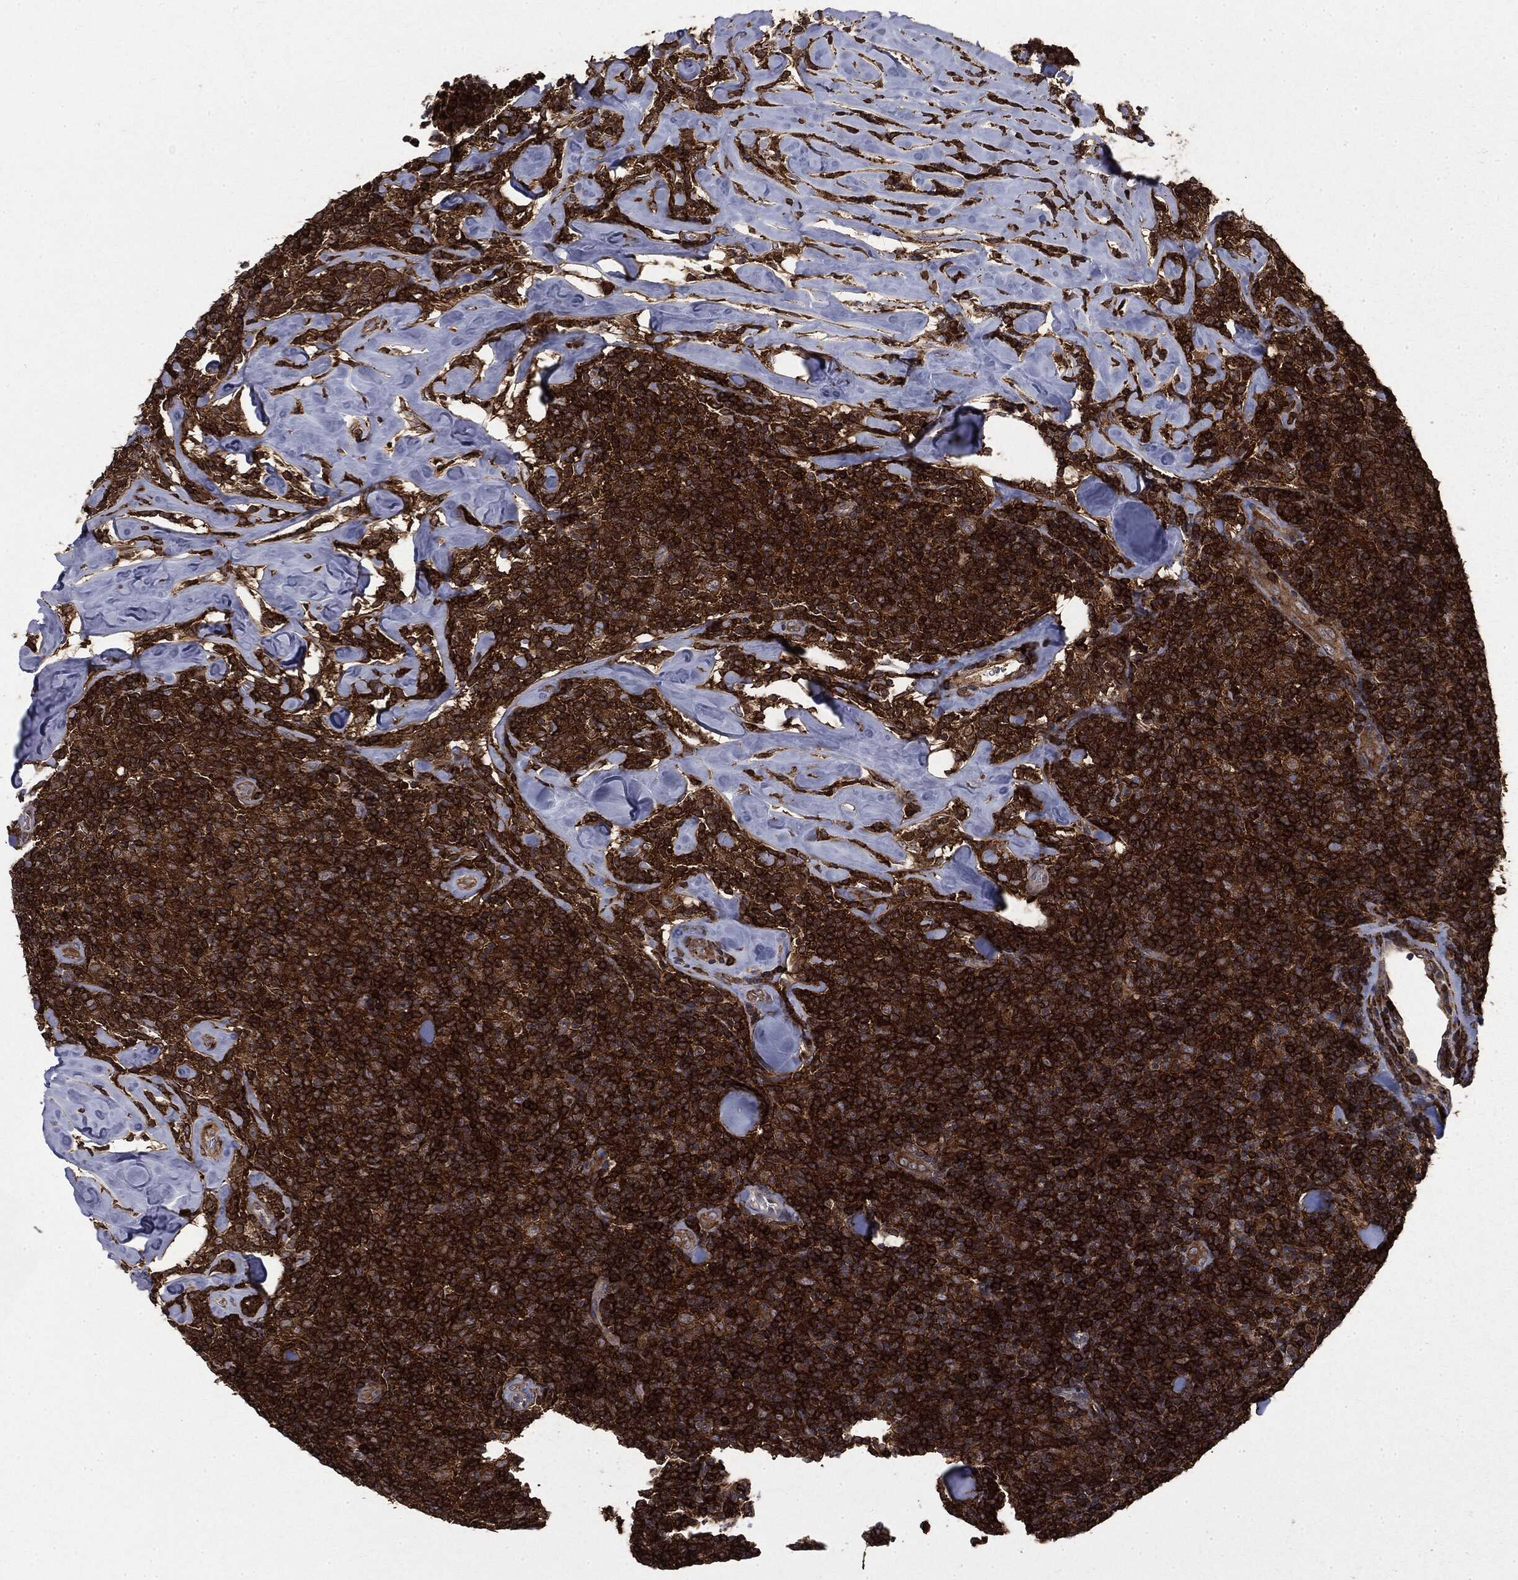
{"staining": {"intensity": "strong", "quantity": ">75%", "location": "cytoplasmic/membranous"}, "tissue": "lymphoma", "cell_type": "Tumor cells", "image_type": "cancer", "snomed": [{"axis": "morphology", "description": "Malignant lymphoma, non-Hodgkin's type, Low grade"}, {"axis": "topography", "description": "Lymph node"}], "caption": "Immunohistochemical staining of lymphoma displays high levels of strong cytoplasmic/membranous staining in approximately >75% of tumor cells.", "gene": "SNX5", "patient": {"sex": "female", "age": 56}}